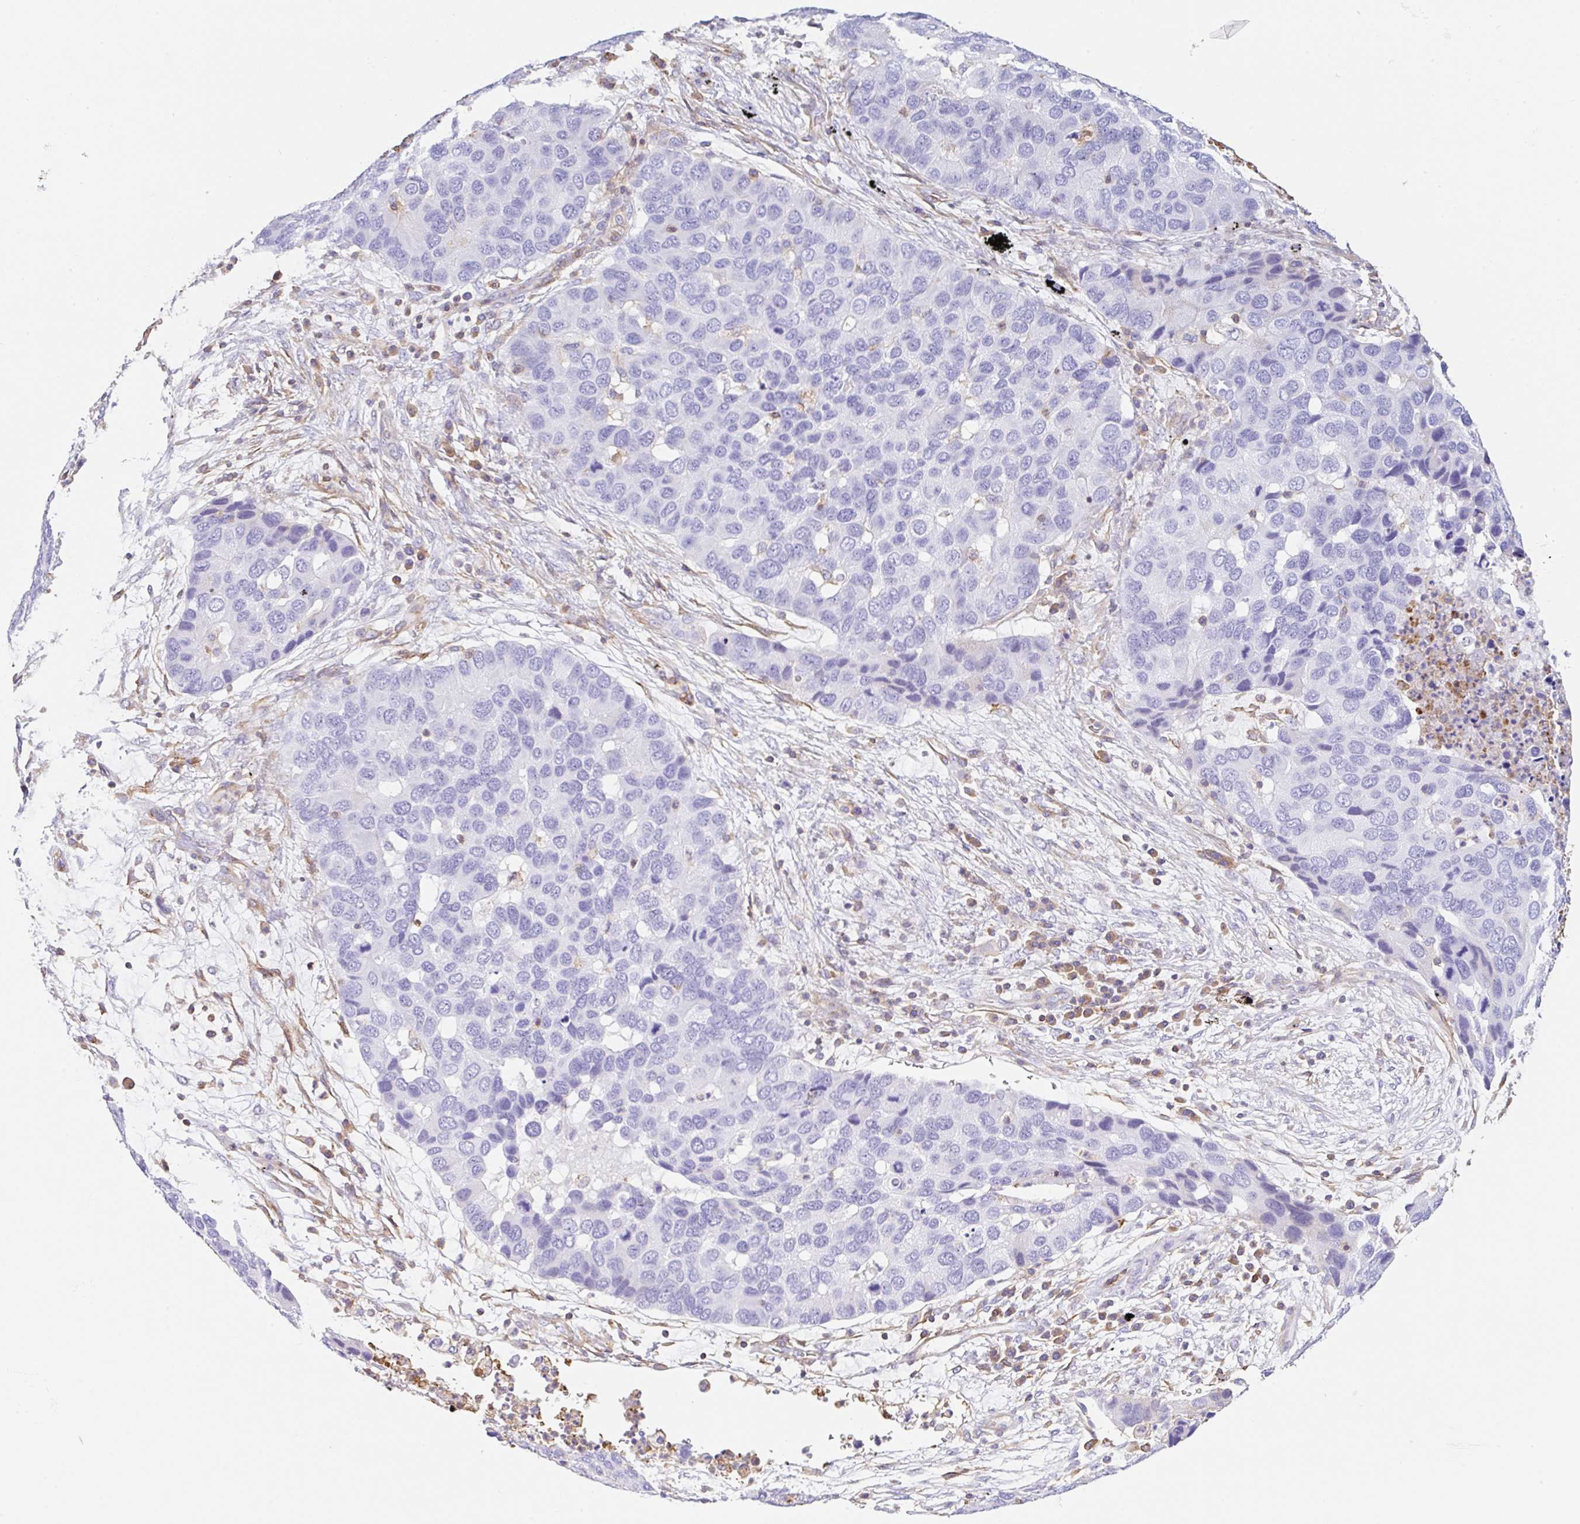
{"staining": {"intensity": "negative", "quantity": "none", "location": "none"}, "tissue": "lung cancer", "cell_type": "Tumor cells", "image_type": "cancer", "snomed": [{"axis": "morphology", "description": "Aneuploidy"}, {"axis": "morphology", "description": "Adenocarcinoma, NOS"}, {"axis": "topography", "description": "Lymph node"}, {"axis": "topography", "description": "Lung"}], "caption": "Tumor cells show no significant protein staining in lung cancer (adenocarcinoma). (DAB immunohistochemistry, high magnification).", "gene": "MTTP", "patient": {"sex": "female", "age": 74}}